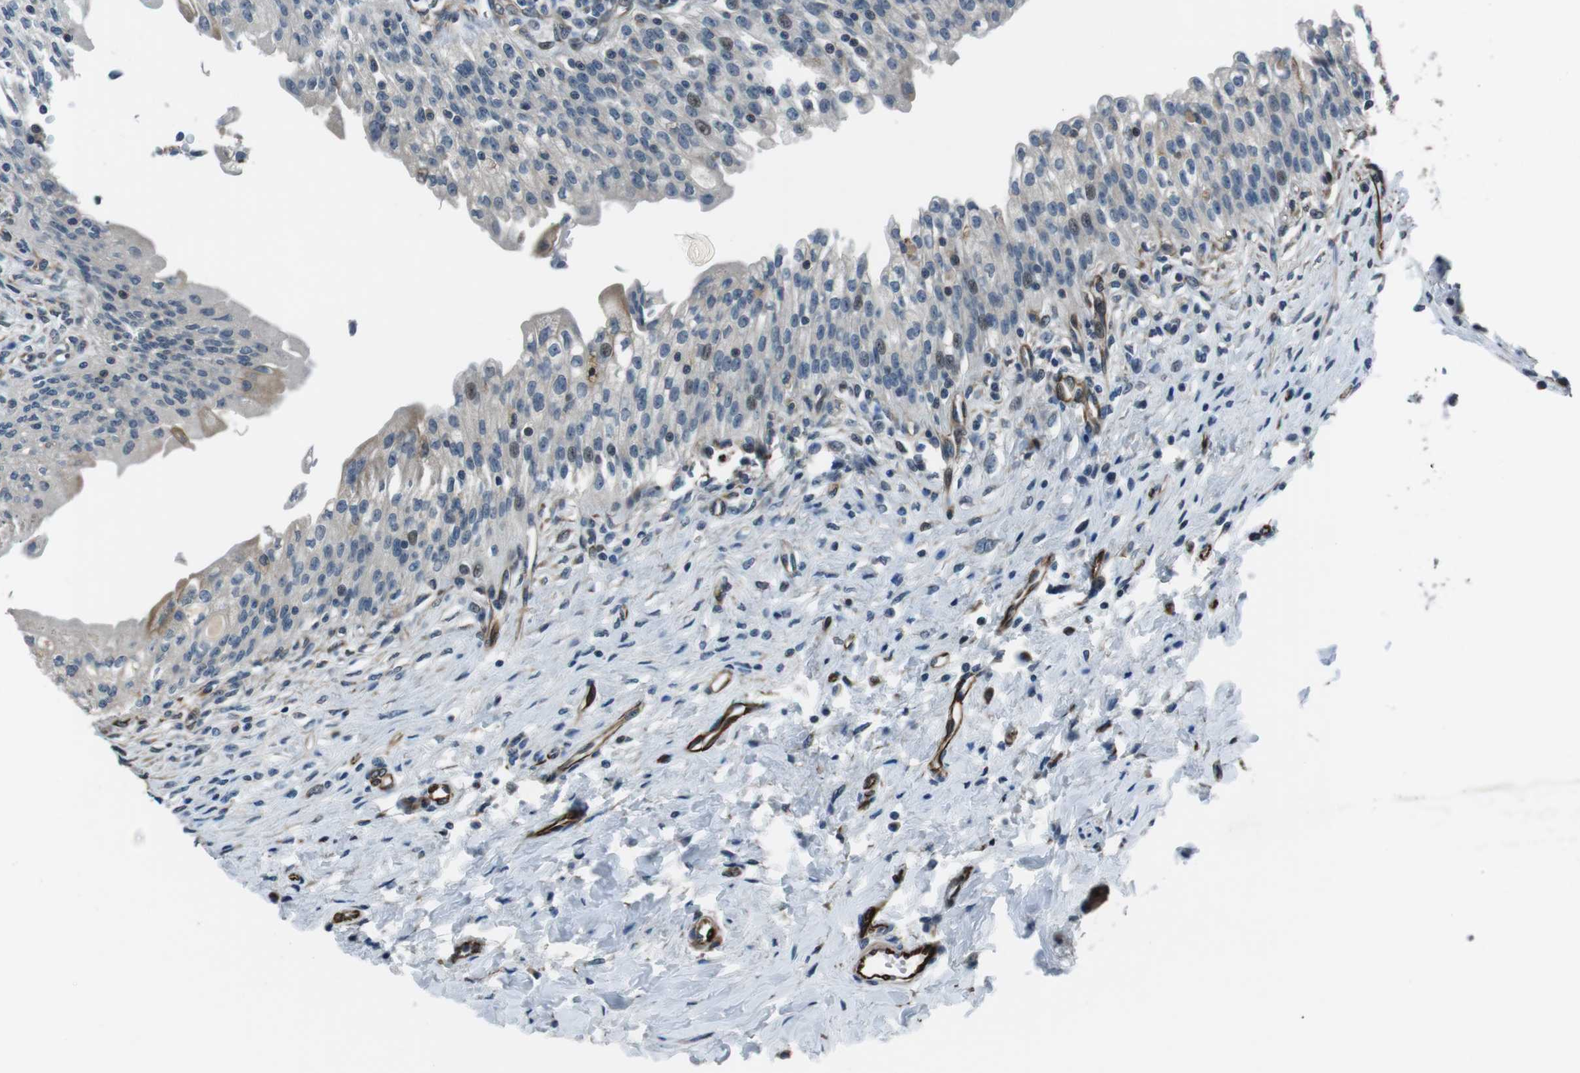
{"staining": {"intensity": "strong", "quantity": "<25%", "location": "nuclear"}, "tissue": "urinary bladder", "cell_type": "Urothelial cells", "image_type": "normal", "snomed": [{"axis": "morphology", "description": "Normal tissue, NOS"}, {"axis": "morphology", "description": "Inflammation, NOS"}, {"axis": "topography", "description": "Urinary bladder"}], "caption": "A photomicrograph of human urinary bladder stained for a protein reveals strong nuclear brown staining in urothelial cells.", "gene": "LRRC49", "patient": {"sex": "female", "age": 80}}